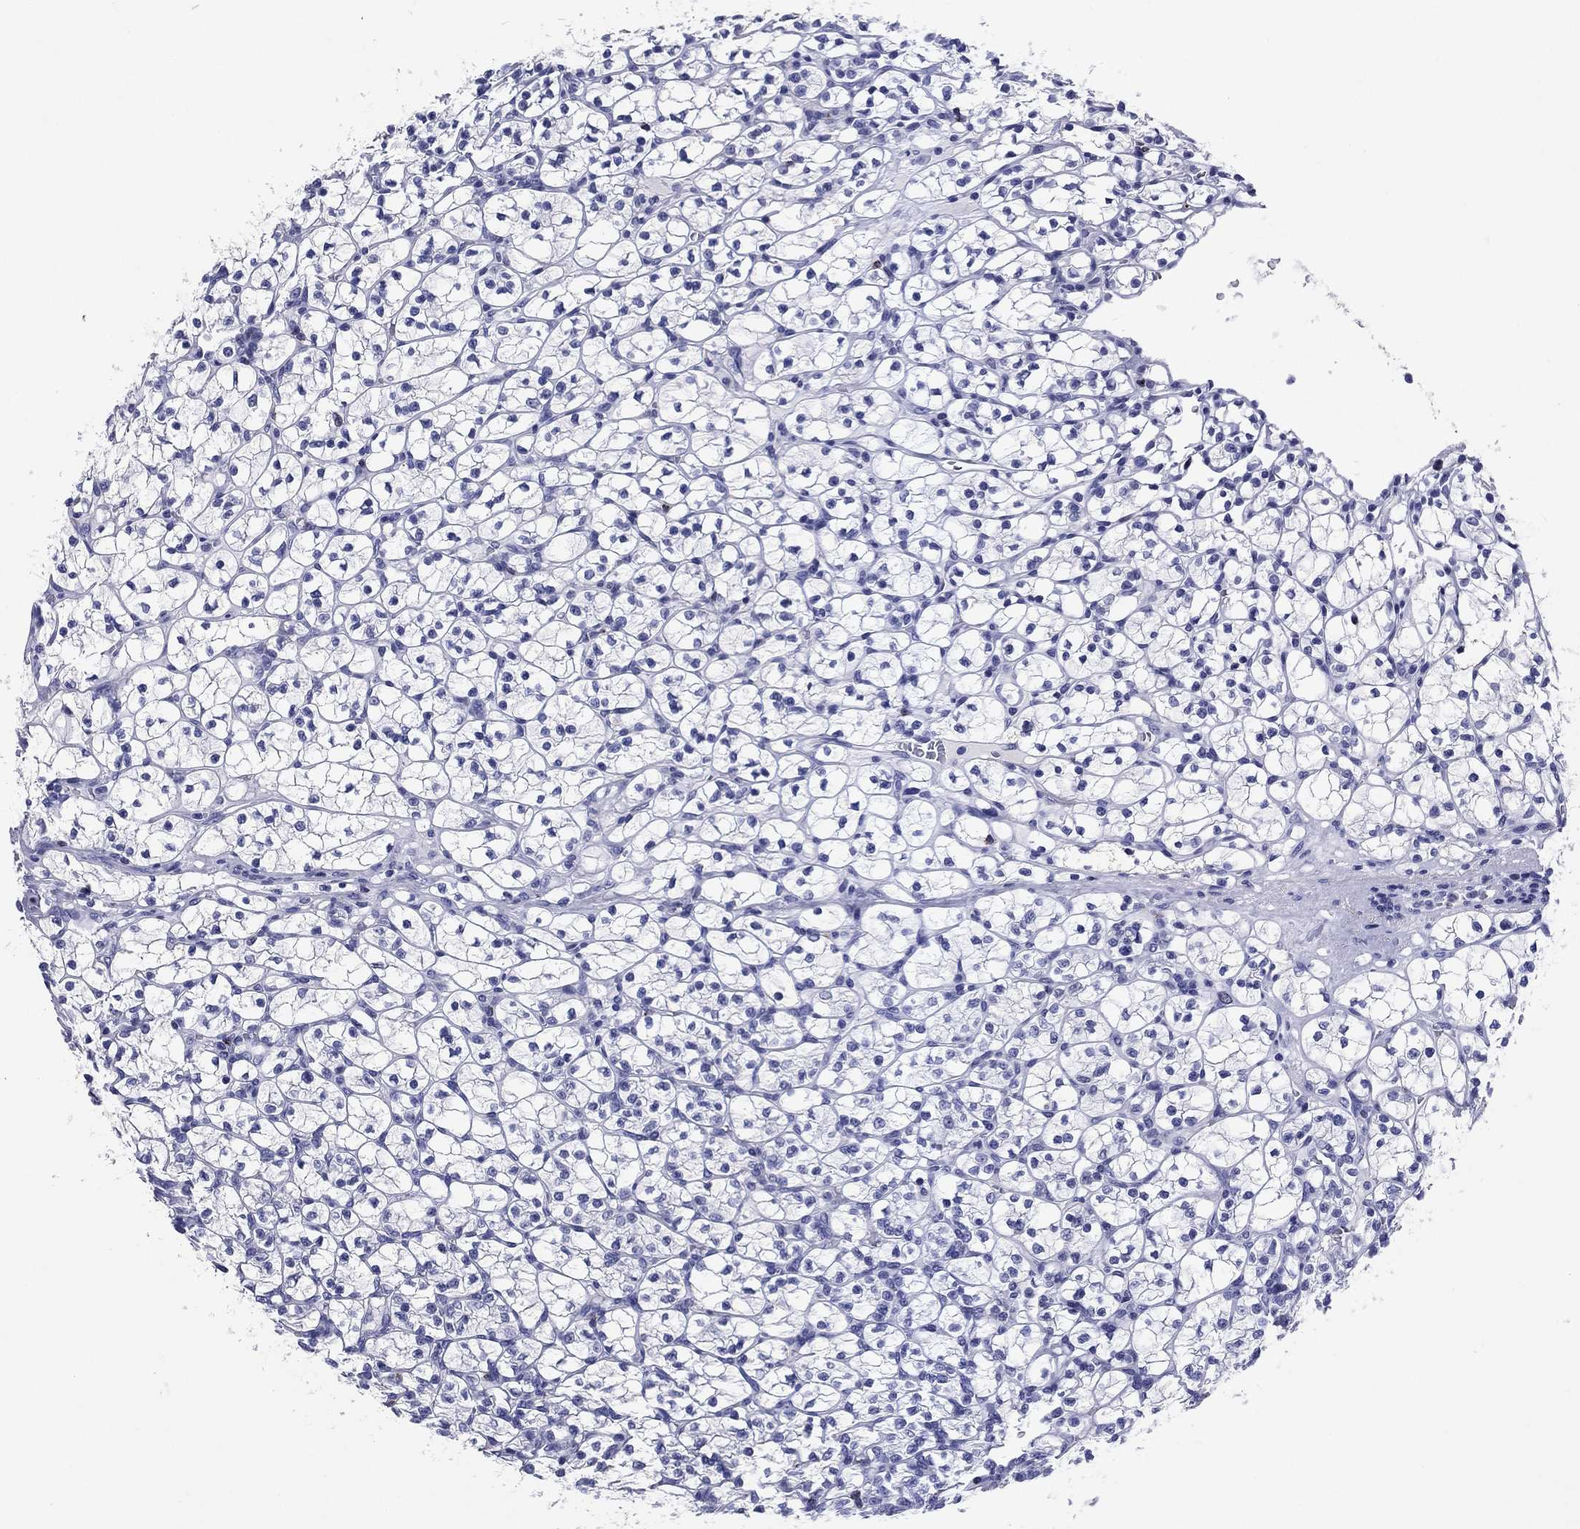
{"staining": {"intensity": "negative", "quantity": "none", "location": "none"}, "tissue": "renal cancer", "cell_type": "Tumor cells", "image_type": "cancer", "snomed": [{"axis": "morphology", "description": "Adenocarcinoma, NOS"}, {"axis": "topography", "description": "Kidney"}], "caption": "This is an IHC micrograph of human renal cancer (adenocarcinoma). There is no expression in tumor cells.", "gene": "GZMK", "patient": {"sex": "female", "age": 89}}